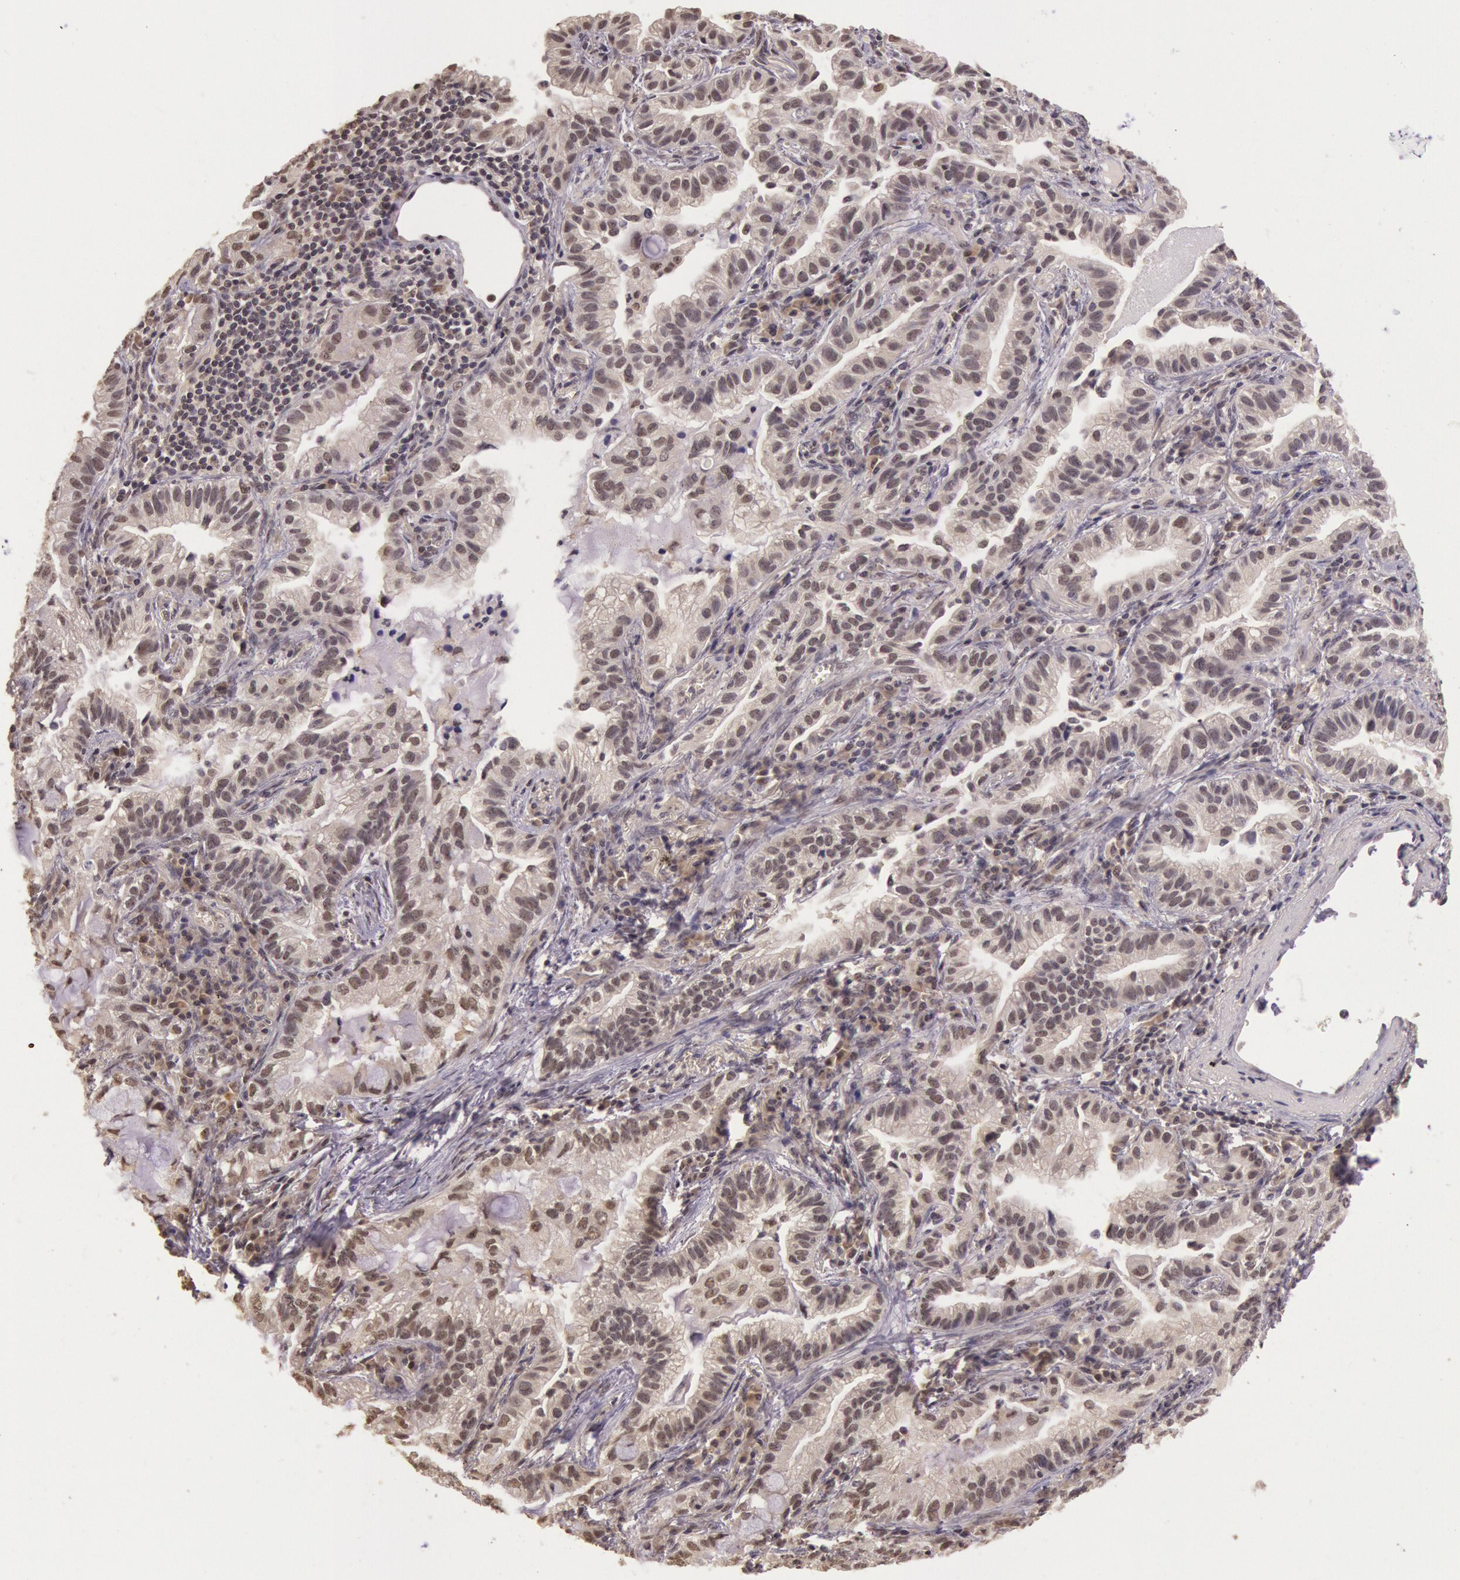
{"staining": {"intensity": "negative", "quantity": "none", "location": "none"}, "tissue": "lung cancer", "cell_type": "Tumor cells", "image_type": "cancer", "snomed": [{"axis": "morphology", "description": "Adenocarcinoma, NOS"}, {"axis": "topography", "description": "Lung"}], "caption": "An image of lung cancer (adenocarcinoma) stained for a protein shows no brown staining in tumor cells.", "gene": "RTL10", "patient": {"sex": "female", "age": 50}}